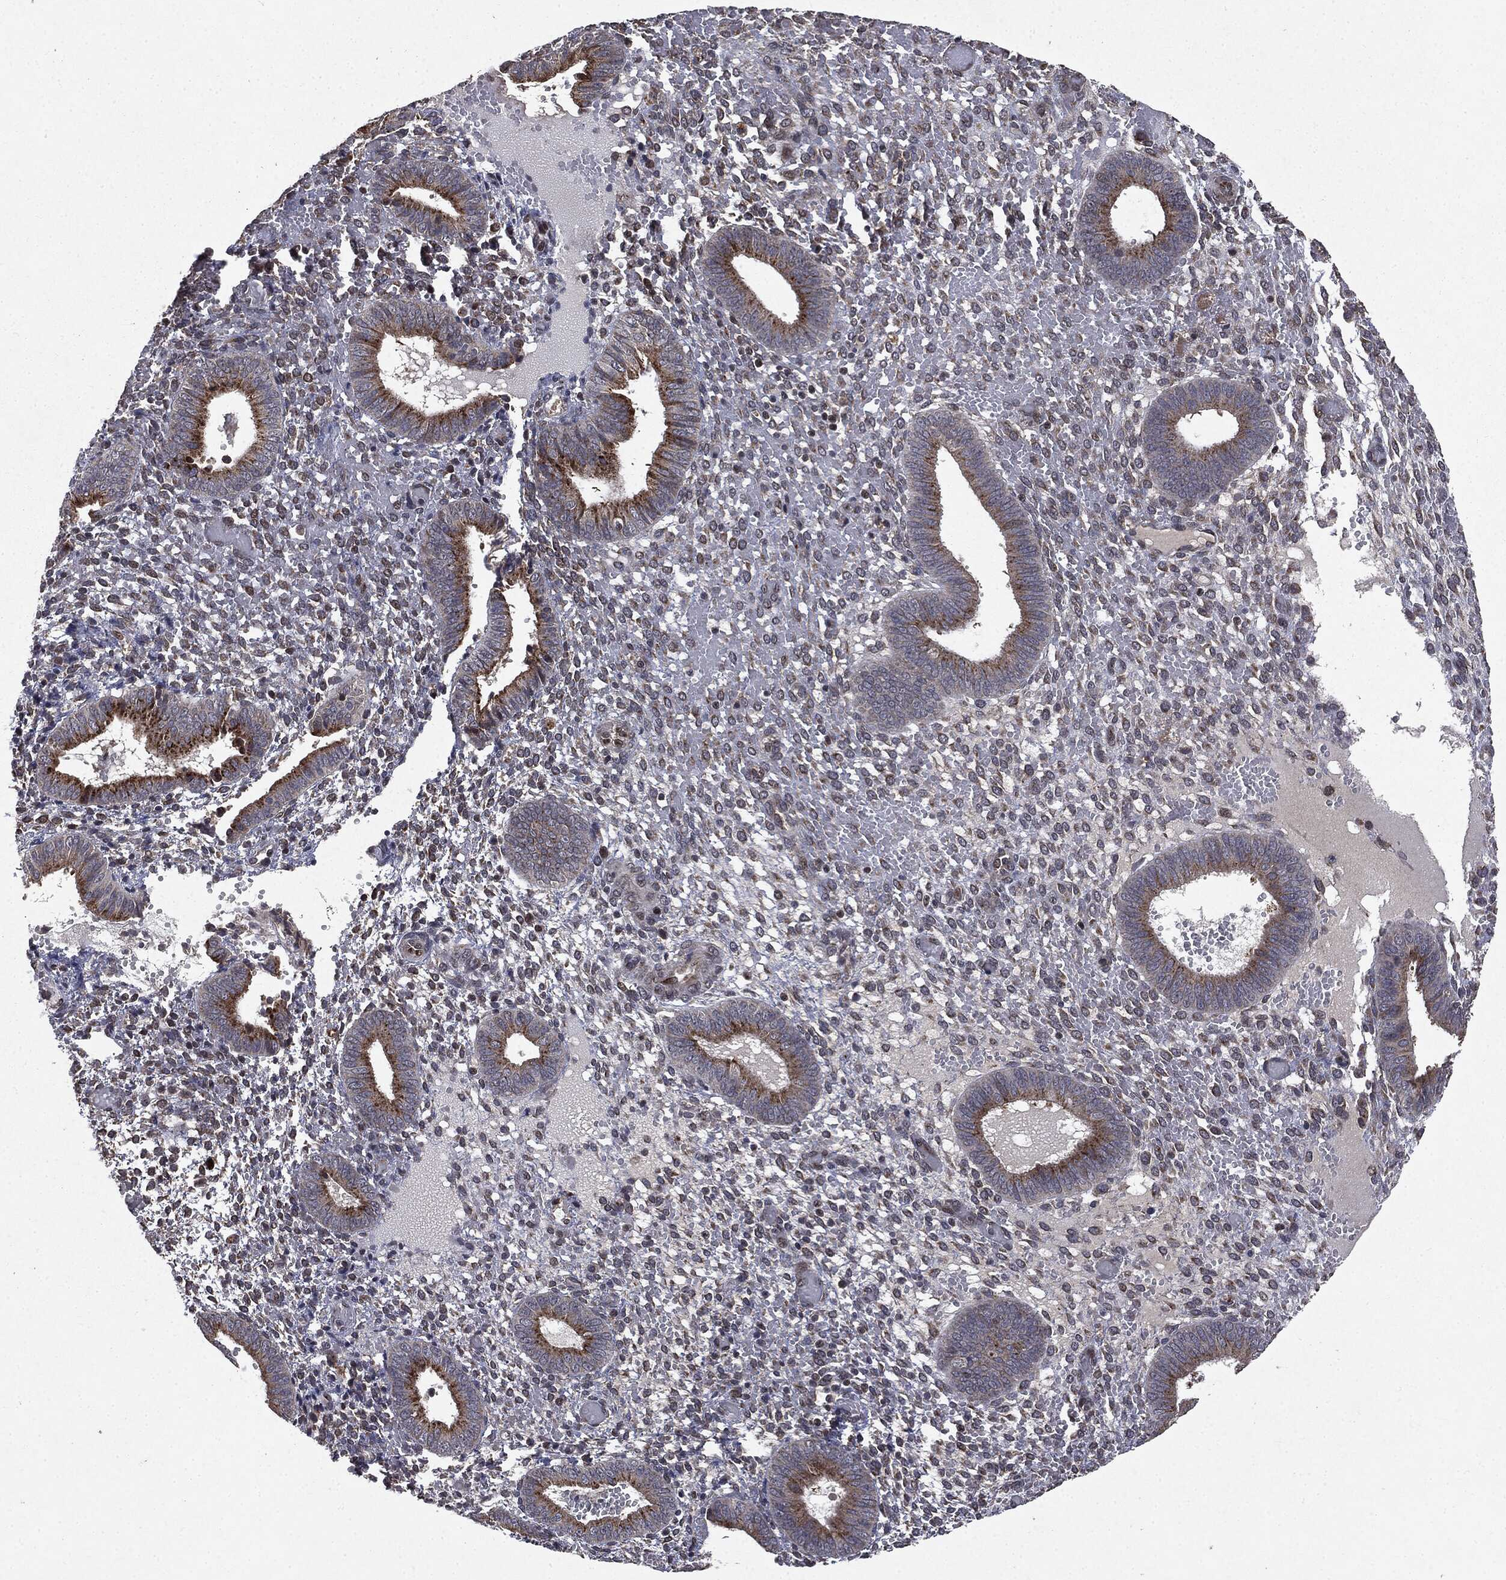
{"staining": {"intensity": "moderate", "quantity": "<25%", "location": "cytoplasmic/membranous"}, "tissue": "endometrium", "cell_type": "Cells in endometrial stroma", "image_type": "normal", "snomed": [{"axis": "morphology", "description": "Normal tissue, NOS"}, {"axis": "topography", "description": "Endometrium"}], "caption": "Immunohistochemistry staining of unremarkable endometrium, which shows low levels of moderate cytoplasmic/membranous positivity in approximately <25% of cells in endometrial stroma indicating moderate cytoplasmic/membranous protein expression. The staining was performed using DAB (3,3'-diaminobenzidine) (brown) for protein detection and nuclei were counterstained in hematoxylin (blue).", "gene": "PLPPR2", "patient": {"sex": "female", "age": 42}}